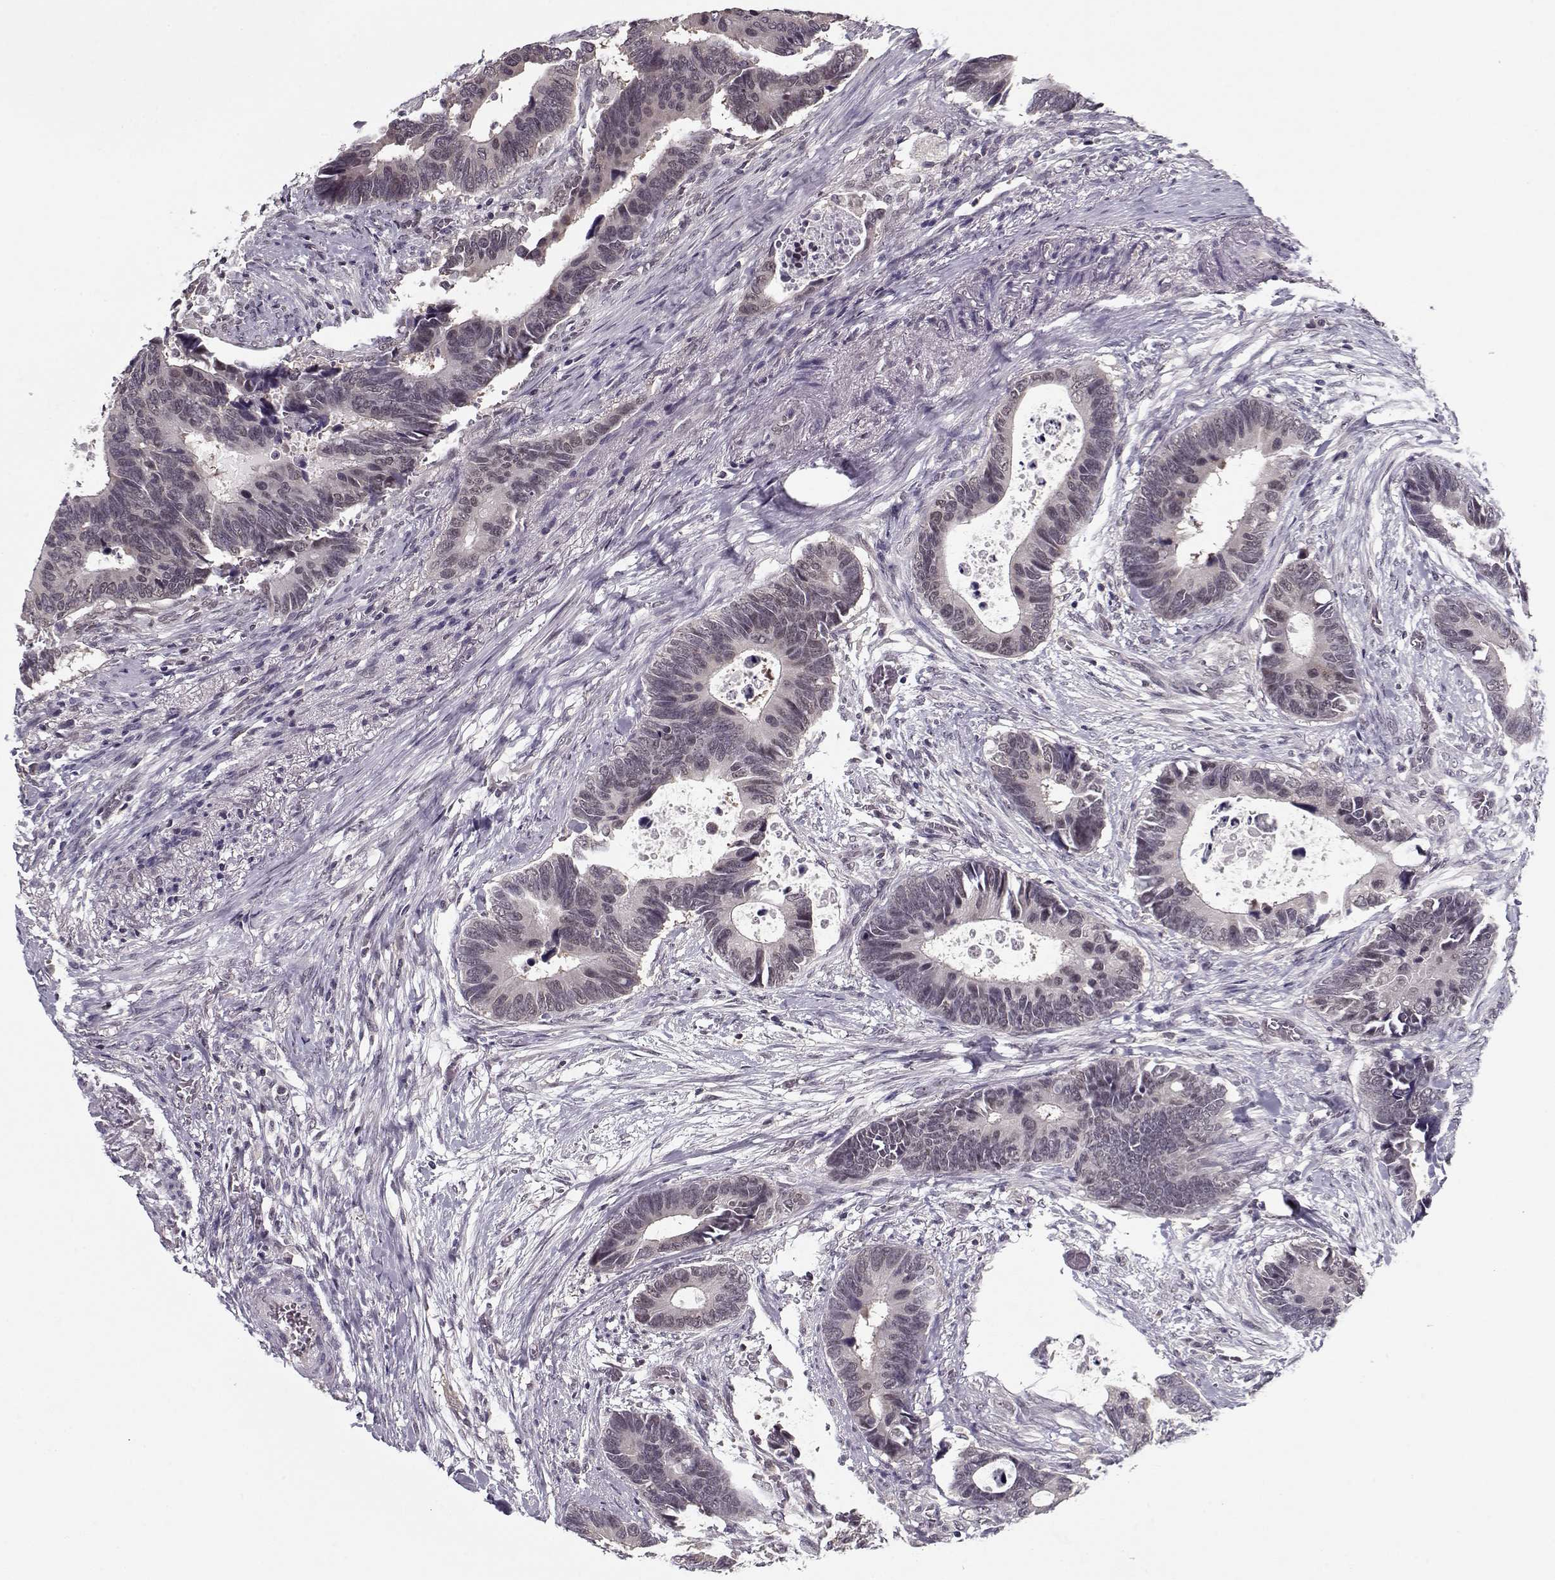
{"staining": {"intensity": "negative", "quantity": "none", "location": "none"}, "tissue": "colorectal cancer", "cell_type": "Tumor cells", "image_type": "cancer", "snomed": [{"axis": "morphology", "description": "Adenocarcinoma, NOS"}, {"axis": "topography", "description": "Colon"}], "caption": "Protein analysis of colorectal adenocarcinoma demonstrates no significant expression in tumor cells.", "gene": "TESPA1", "patient": {"sex": "male", "age": 49}}